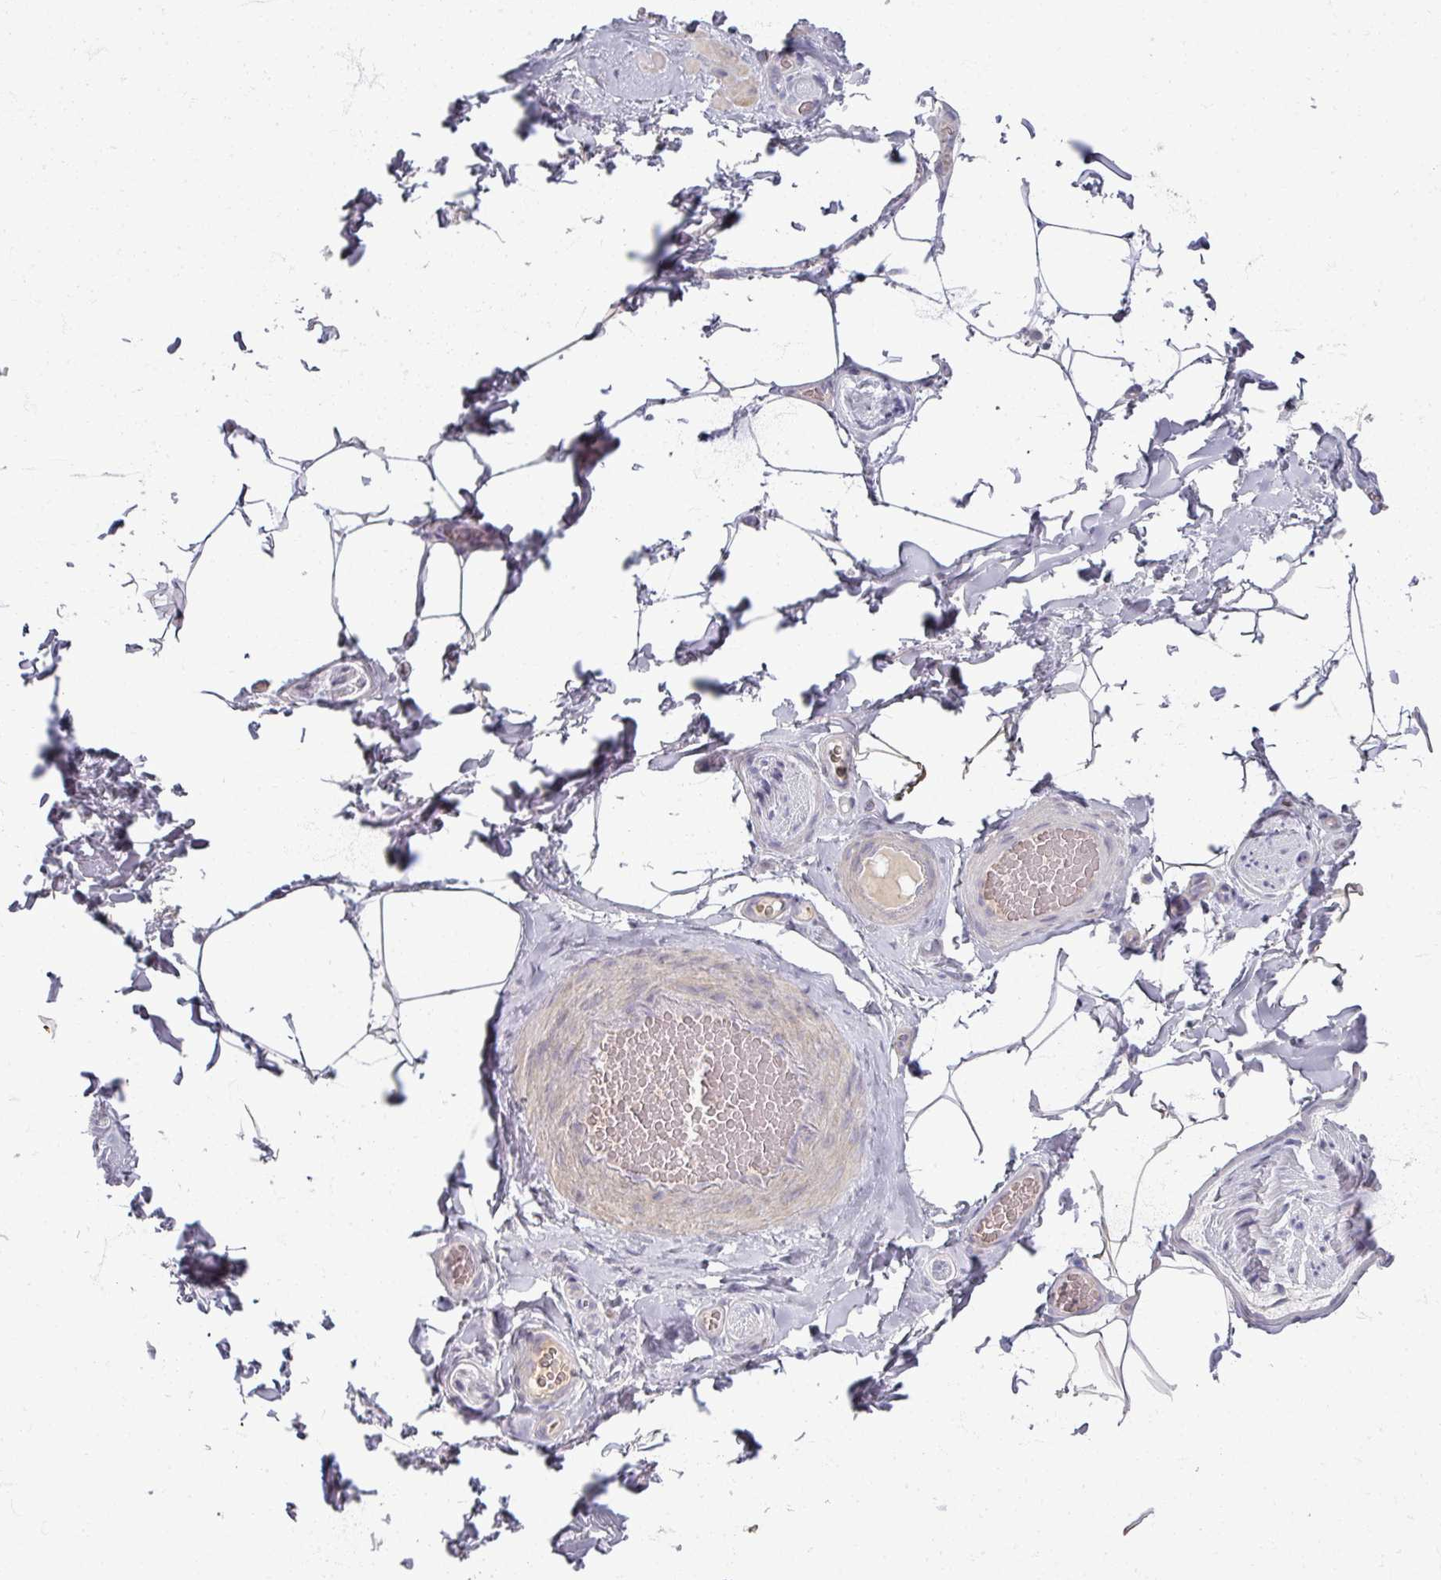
{"staining": {"intensity": "negative", "quantity": "none", "location": "none"}, "tissue": "adipose tissue", "cell_type": "Adipocytes", "image_type": "normal", "snomed": [{"axis": "morphology", "description": "Normal tissue, NOS"}, {"axis": "topography", "description": "Vascular tissue"}, {"axis": "topography", "description": "Peripheral nerve tissue"}], "caption": "The immunohistochemistry (IHC) image has no significant staining in adipocytes of adipose tissue. The staining is performed using DAB (3,3'-diaminobenzidine) brown chromogen with nuclei counter-stained in using hematoxylin.", "gene": "TTLL7", "patient": {"sex": "male", "age": 41}}